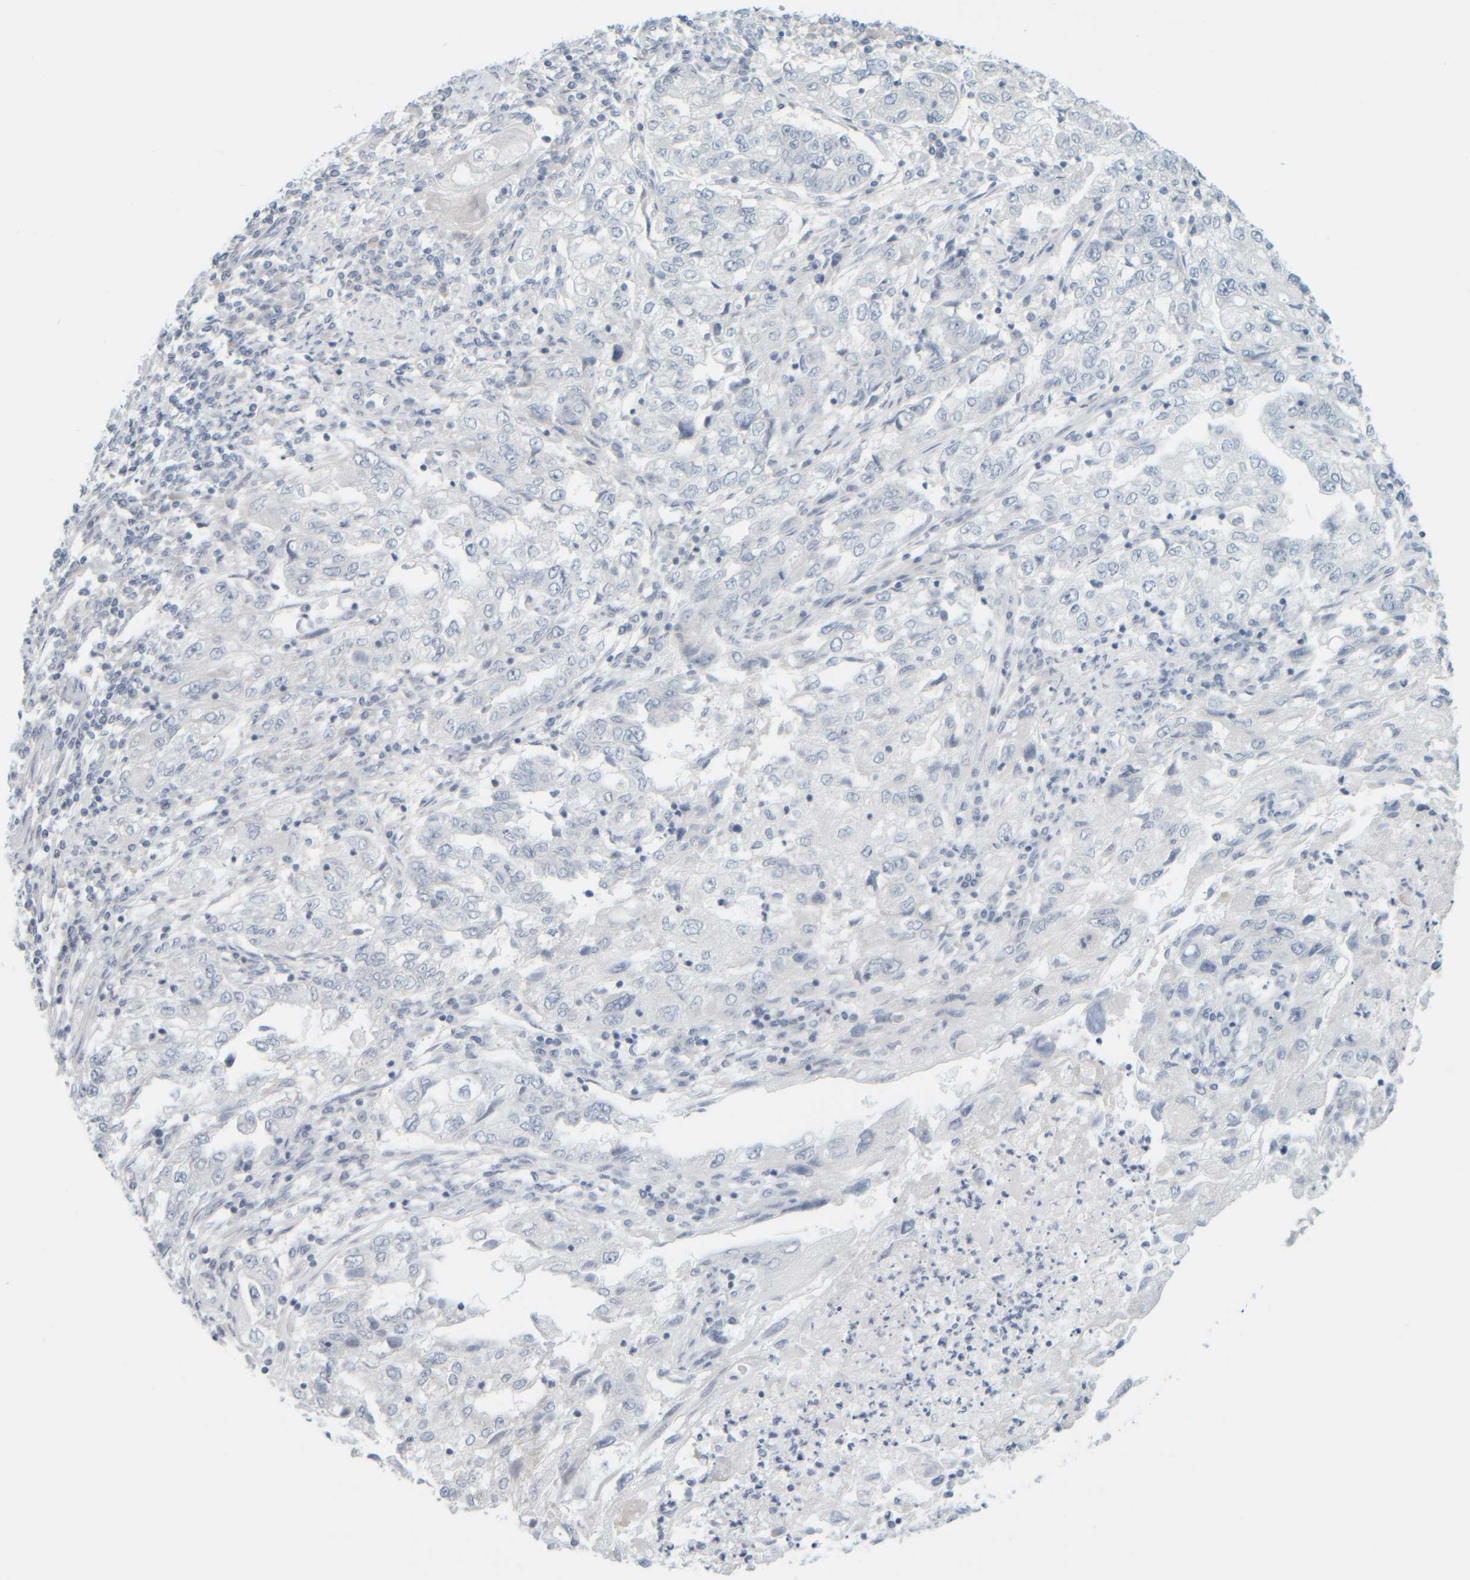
{"staining": {"intensity": "negative", "quantity": "none", "location": "none"}, "tissue": "endometrial cancer", "cell_type": "Tumor cells", "image_type": "cancer", "snomed": [{"axis": "morphology", "description": "Adenocarcinoma, NOS"}, {"axis": "topography", "description": "Endometrium"}], "caption": "An image of endometrial cancer stained for a protein shows no brown staining in tumor cells.", "gene": "PTGES3L-AARSD1", "patient": {"sex": "female", "age": 49}}